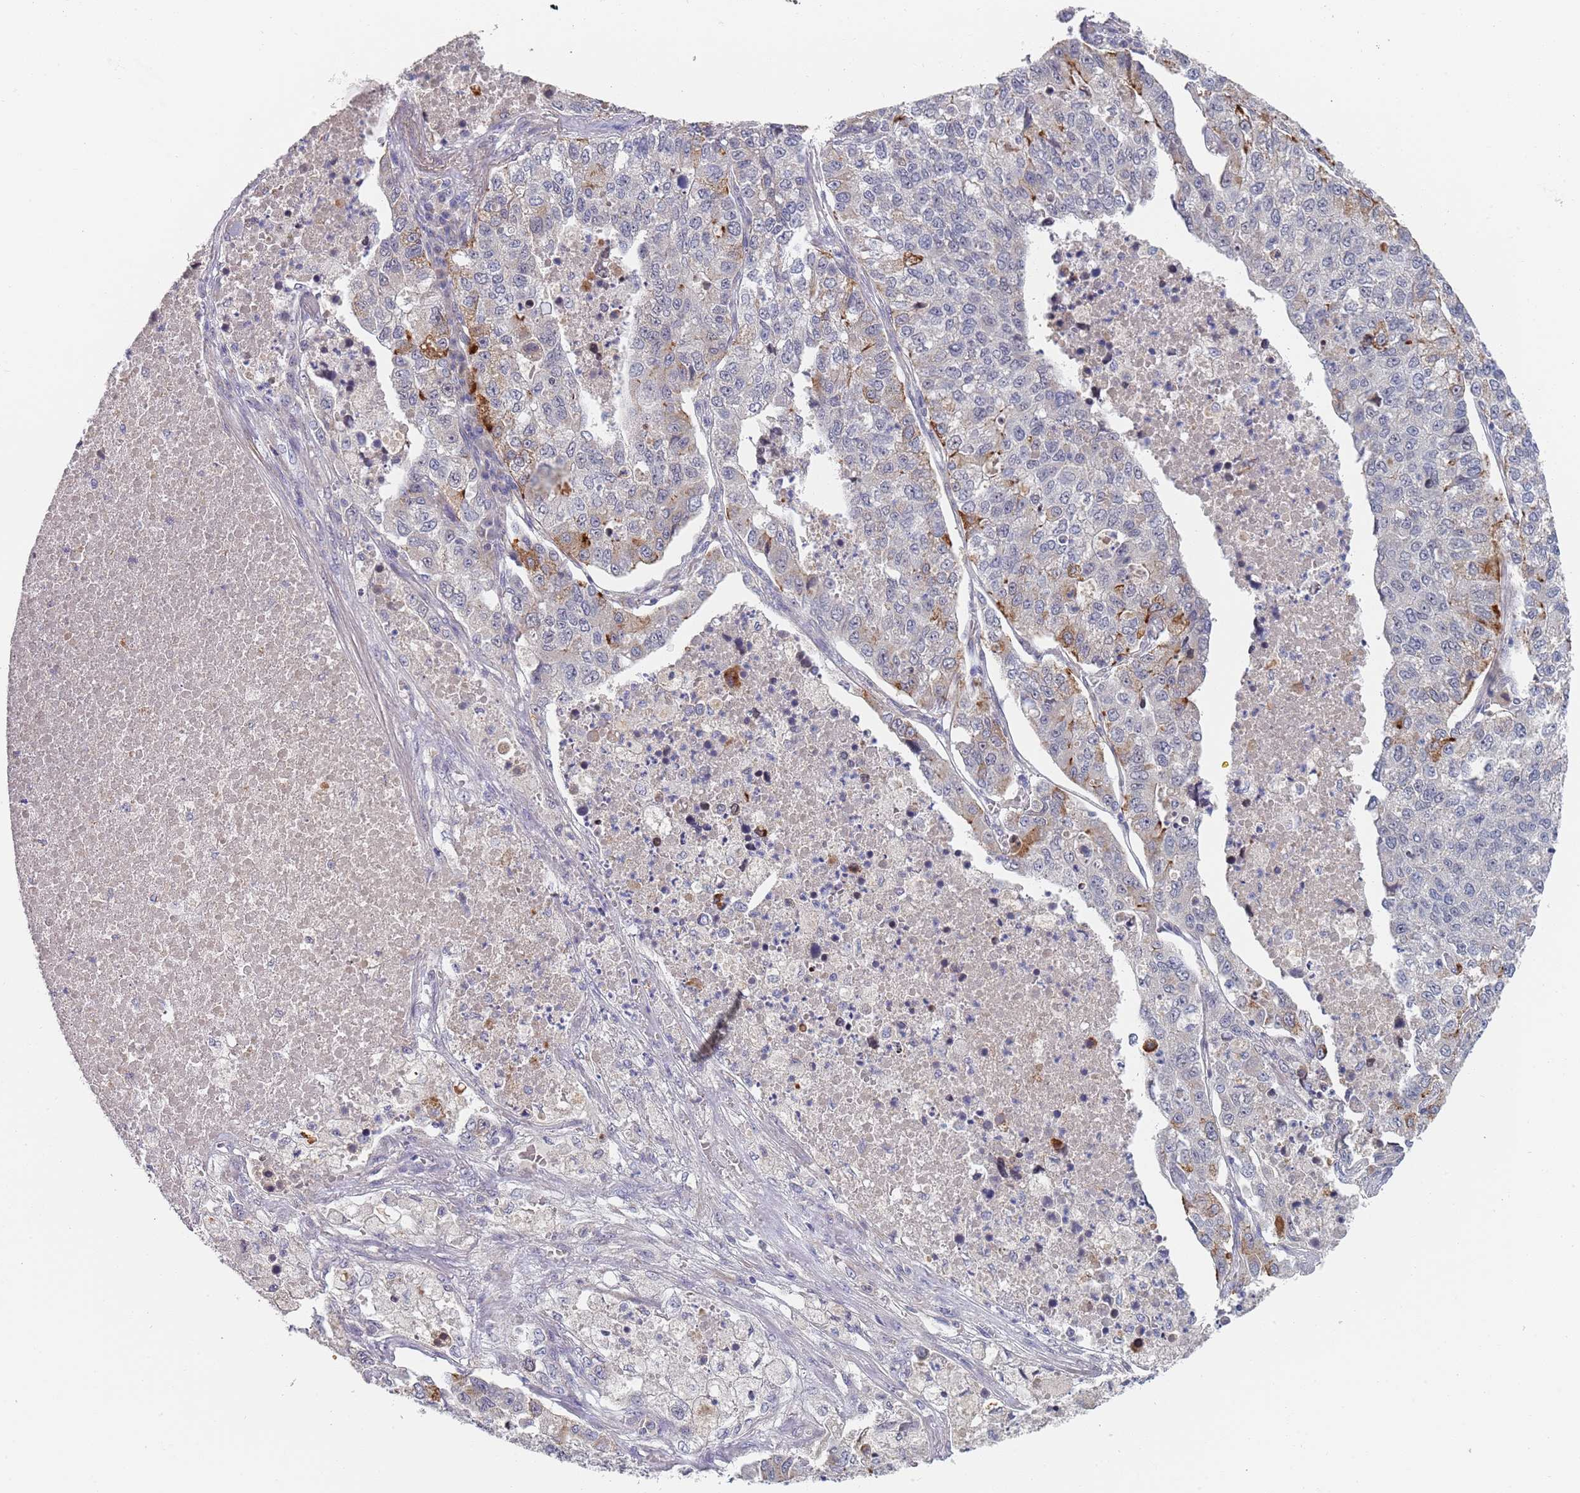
{"staining": {"intensity": "moderate", "quantity": "<25%", "location": "cytoplasmic/membranous"}, "tissue": "lung cancer", "cell_type": "Tumor cells", "image_type": "cancer", "snomed": [{"axis": "morphology", "description": "Adenocarcinoma, NOS"}, {"axis": "topography", "description": "Lung"}], "caption": "Moderate cytoplasmic/membranous expression for a protein is identified in about <25% of tumor cells of lung cancer using IHC.", "gene": "B4GALT4", "patient": {"sex": "male", "age": 49}}